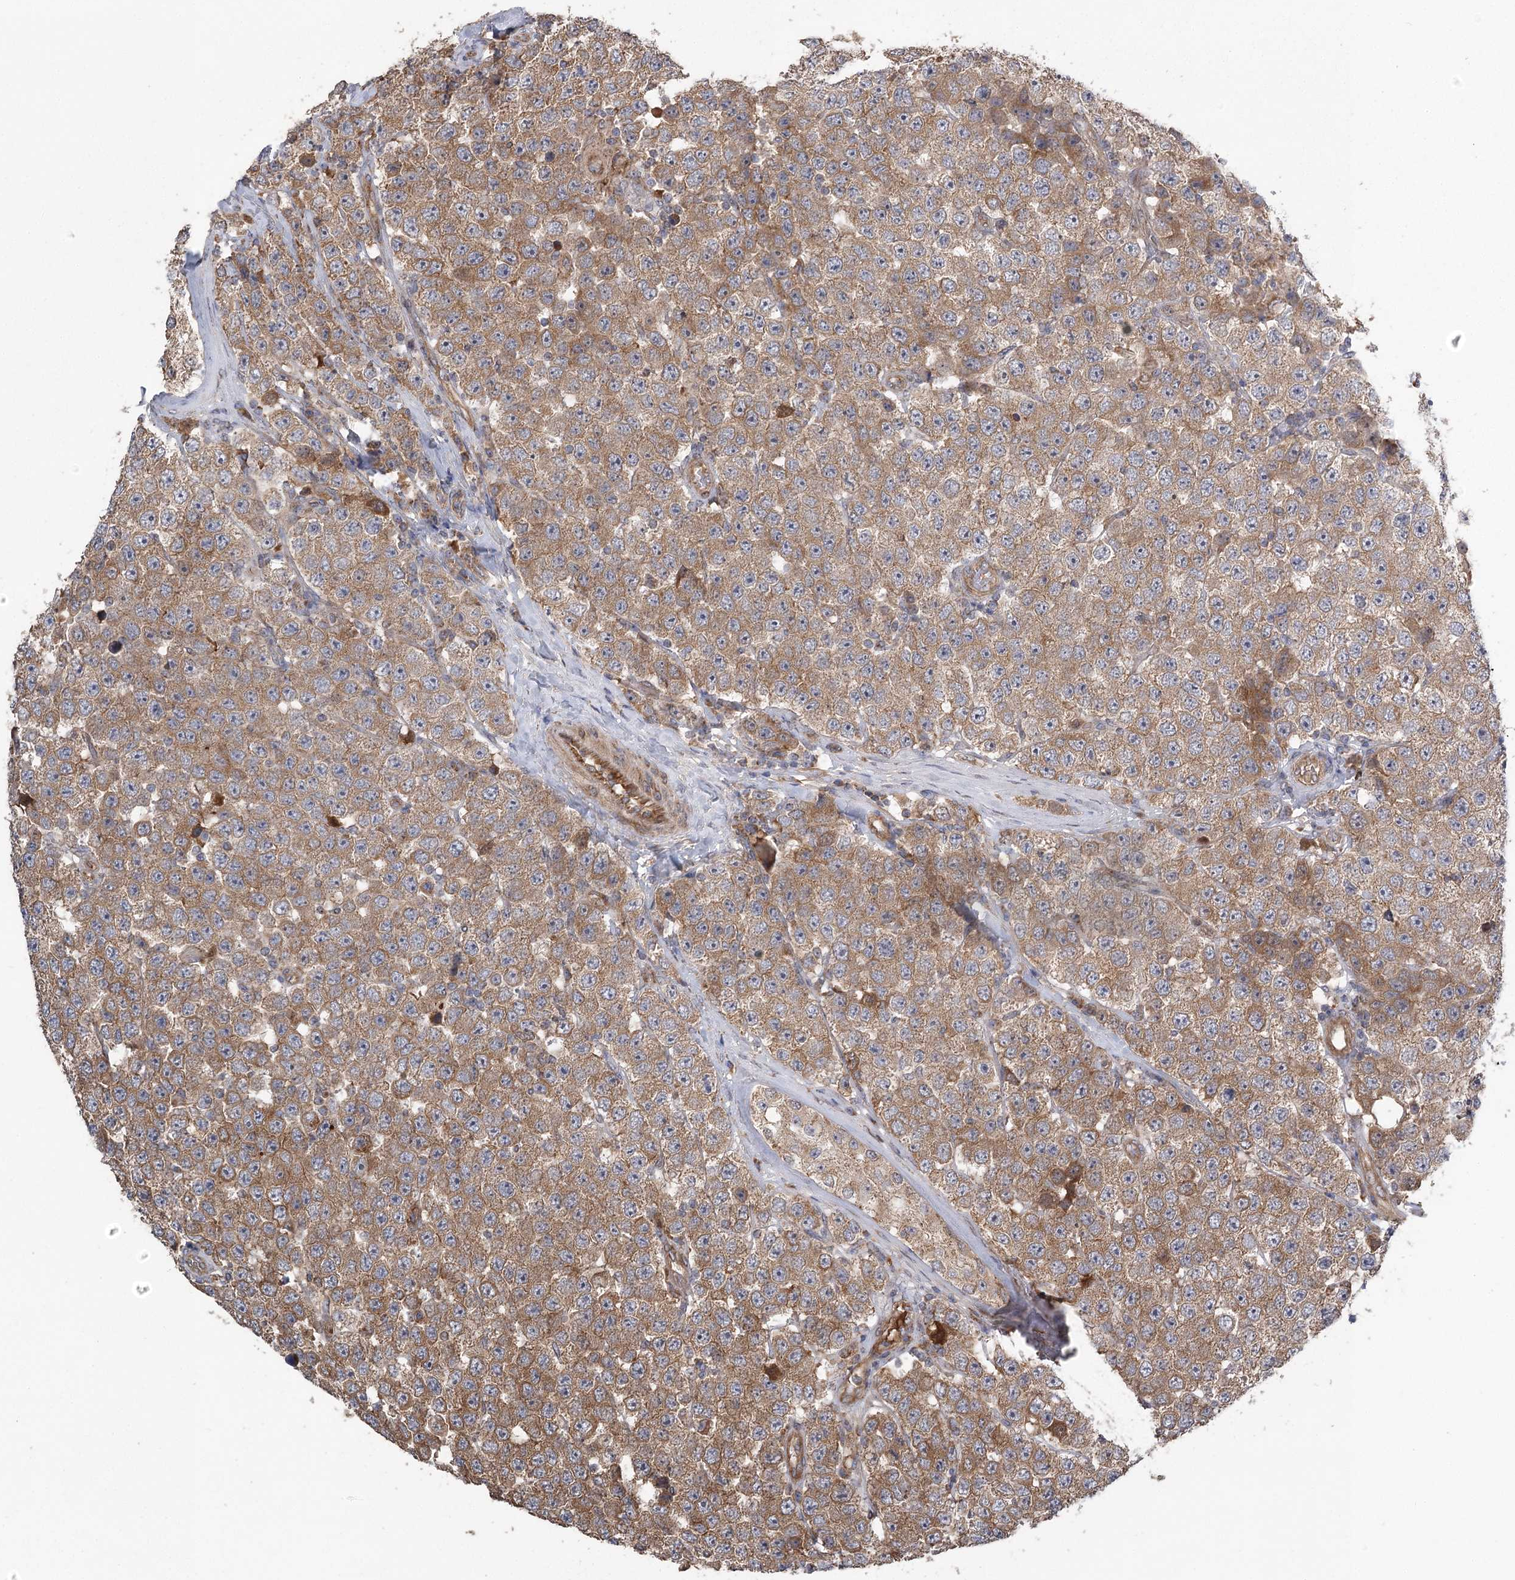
{"staining": {"intensity": "moderate", "quantity": ">75%", "location": "cytoplasmic/membranous"}, "tissue": "testis cancer", "cell_type": "Tumor cells", "image_type": "cancer", "snomed": [{"axis": "morphology", "description": "Seminoma, NOS"}, {"axis": "topography", "description": "Testis"}], "caption": "Immunohistochemical staining of human testis cancer exhibits medium levels of moderate cytoplasmic/membranous protein positivity in about >75% of tumor cells.", "gene": "RWDD4", "patient": {"sex": "male", "age": 28}}